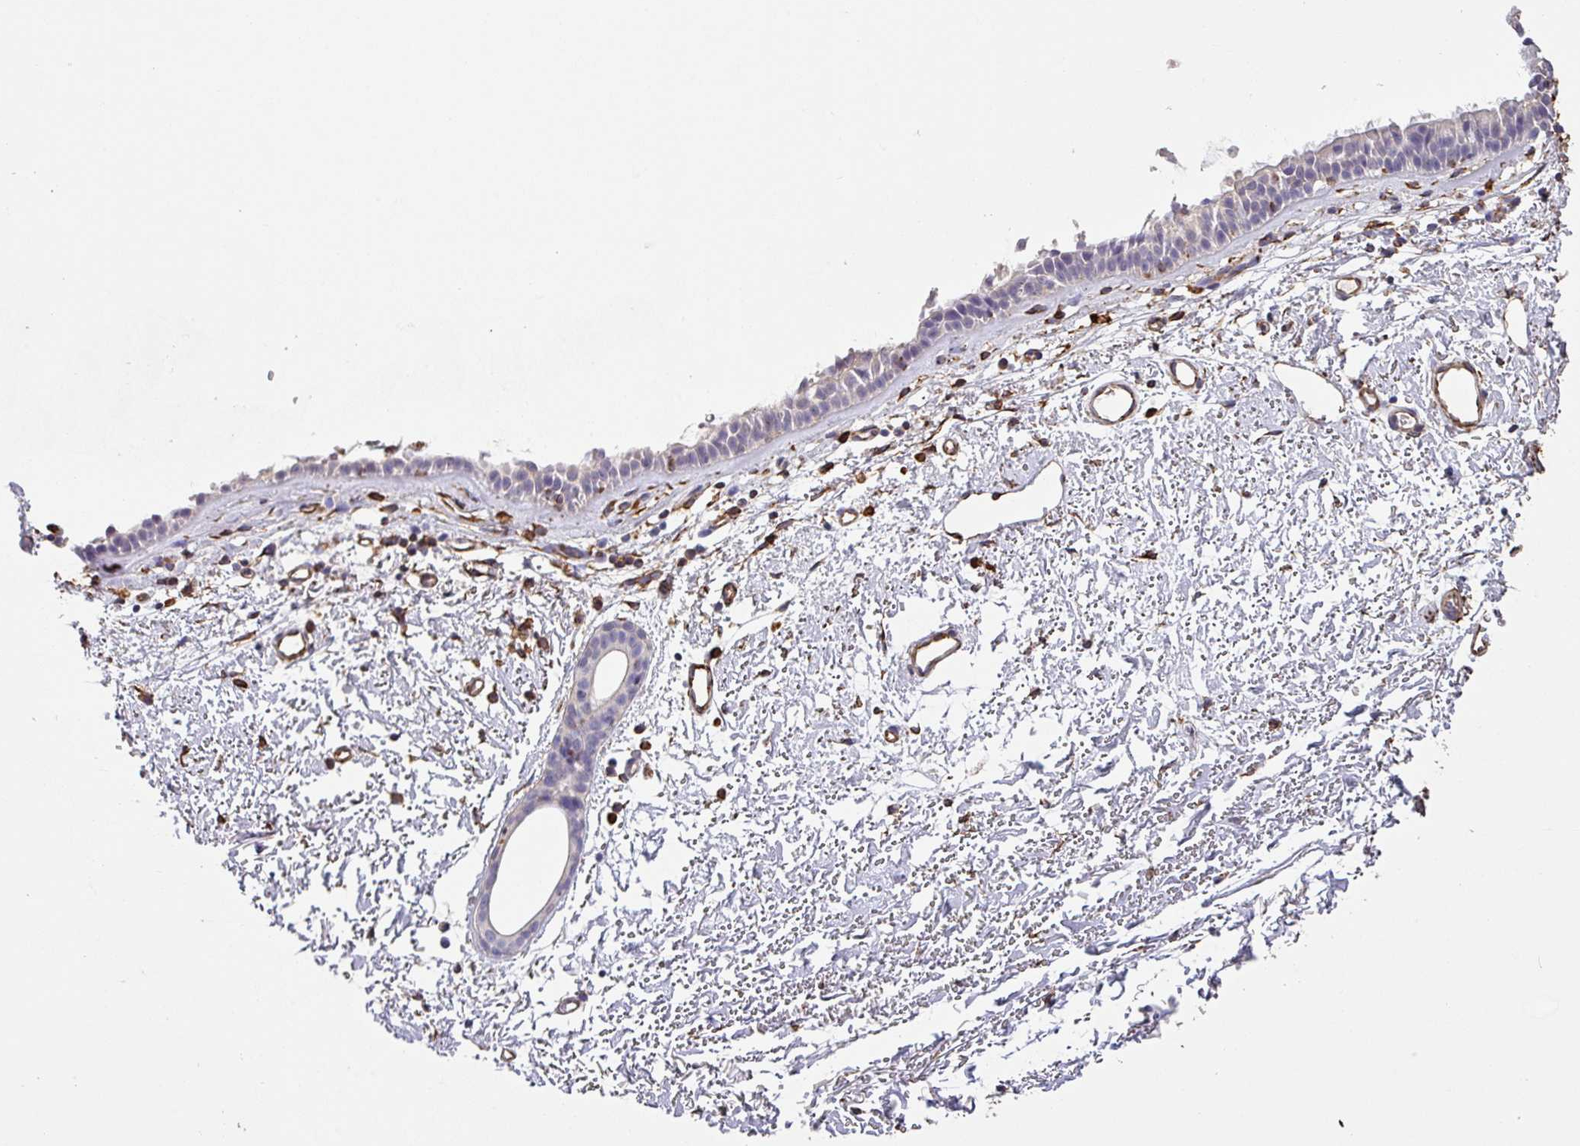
{"staining": {"intensity": "weak", "quantity": "<25%", "location": "cytoplasmic/membranous"}, "tissue": "nasopharynx", "cell_type": "Respiratory epithelial cells", "image_type": "normal", "snomed": [{"axis": "morphology", "description": "Normal tissue, NOS"}, {"axis": "topography", "description": "Cartilage tissue"}, {"axis": "topography", "description": "Nasopharynx"}], "caption": "The IHC micrograph has no significant expression in respiratory epithelial cells of nasopharynx.", "gene": "ZNF280C", "patient": {"sex": "male", "age": 56}}